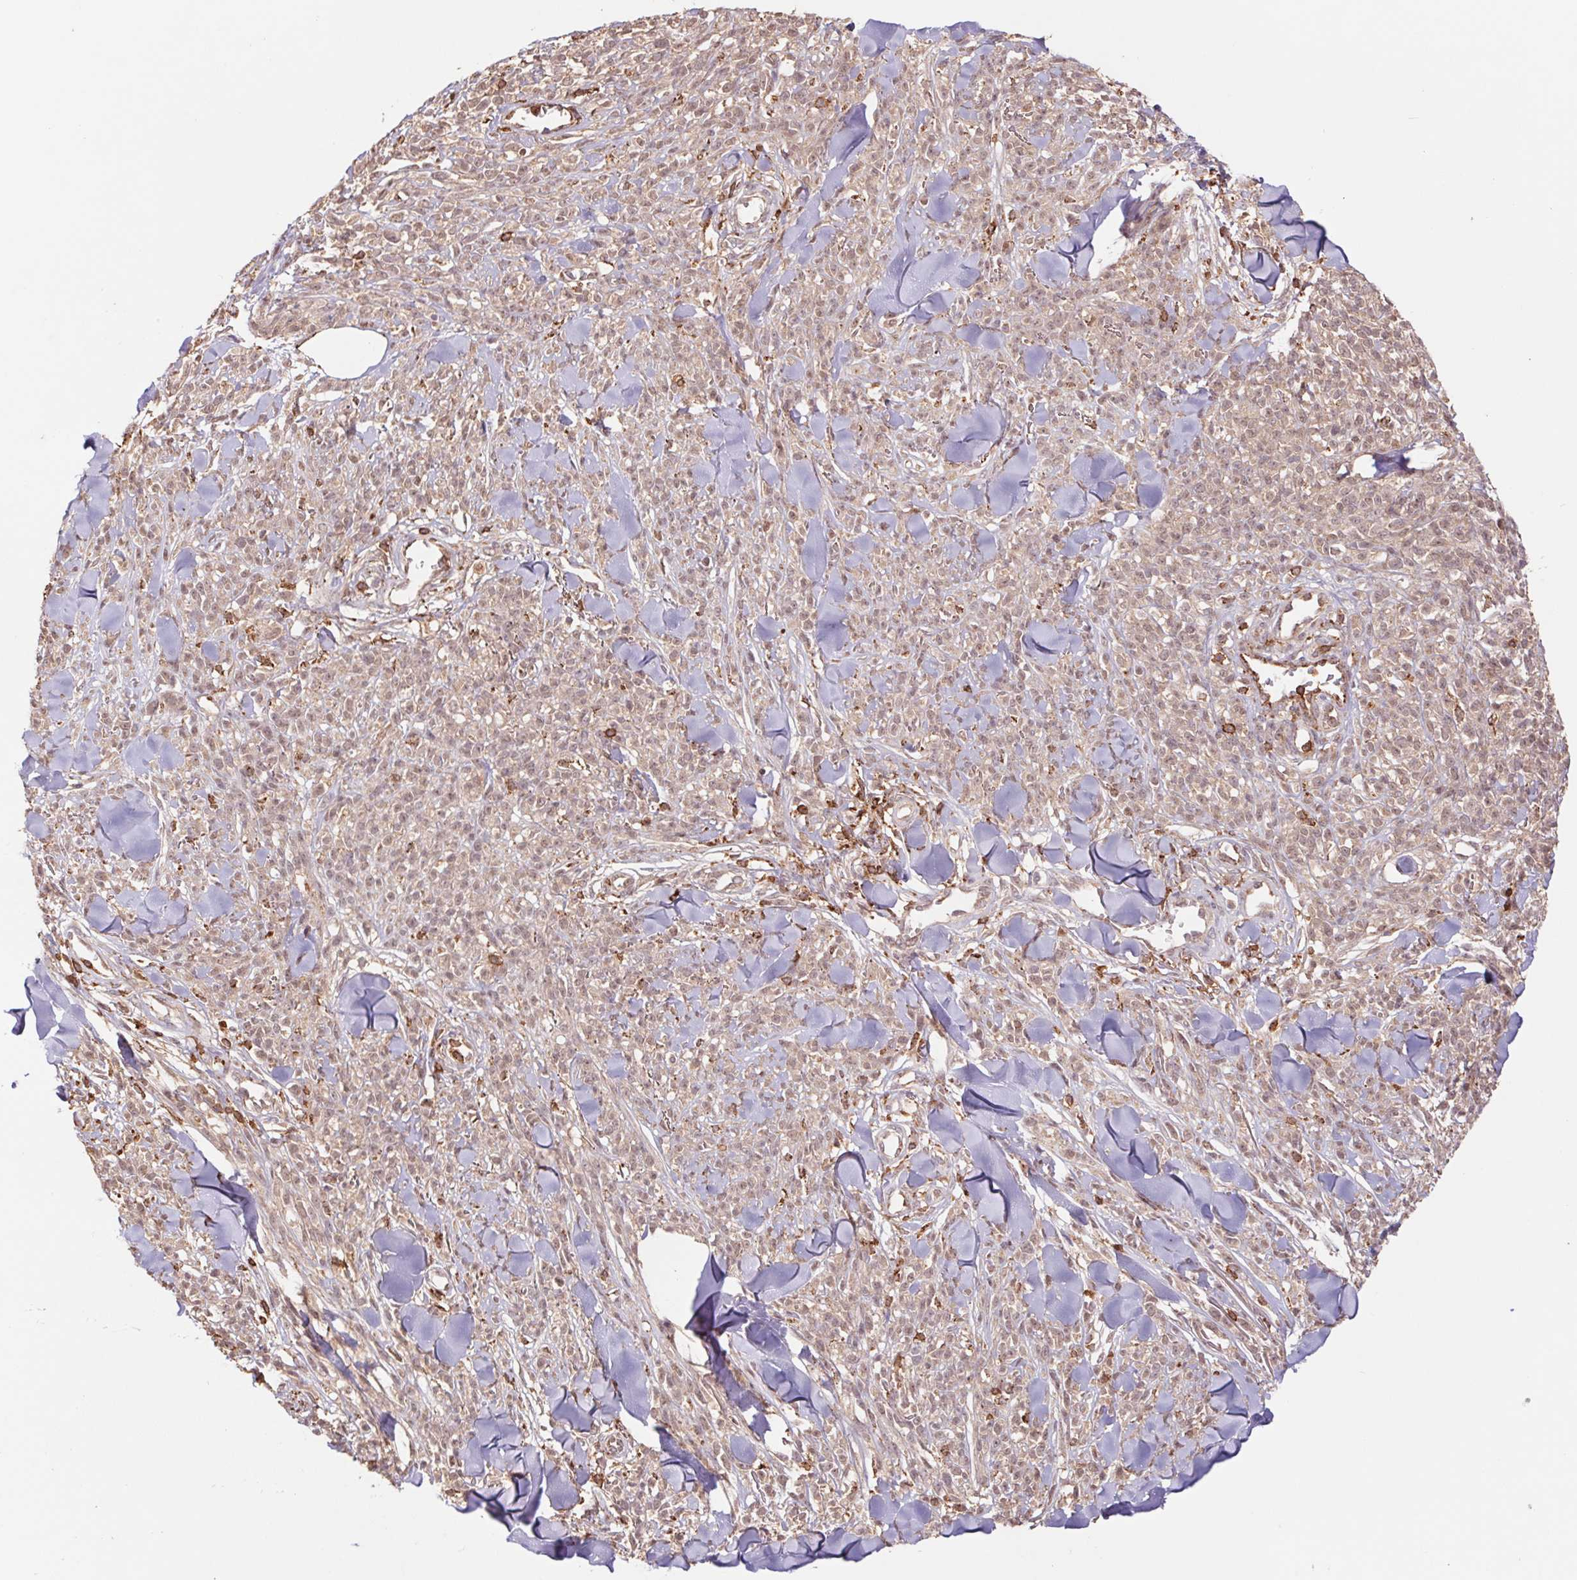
{"staining": {"intensity": "weak", "quantity": "25%-75%", "location": "cytoplasmic/membranous"}, "tissue": "melanoma", "cell_type": "Tumor cells", "image_type": "cancer", "snomed": [{"axis": "morphology", "description": "Malignant melanoma, NOS"}, {"axis": "topography", "description": "Skin"}, {"axis": "topography", "description": "Skin of trunk"}], "caption": "IHC micrograph of human malignant melanoma stained for a protein (brown), which exhibits low levels of weak cytoplasmic/membranous positivity in about 25%-75% of tumor cells.", "gene": "URM1", "patient": {"sex": "male", "age": 74}}